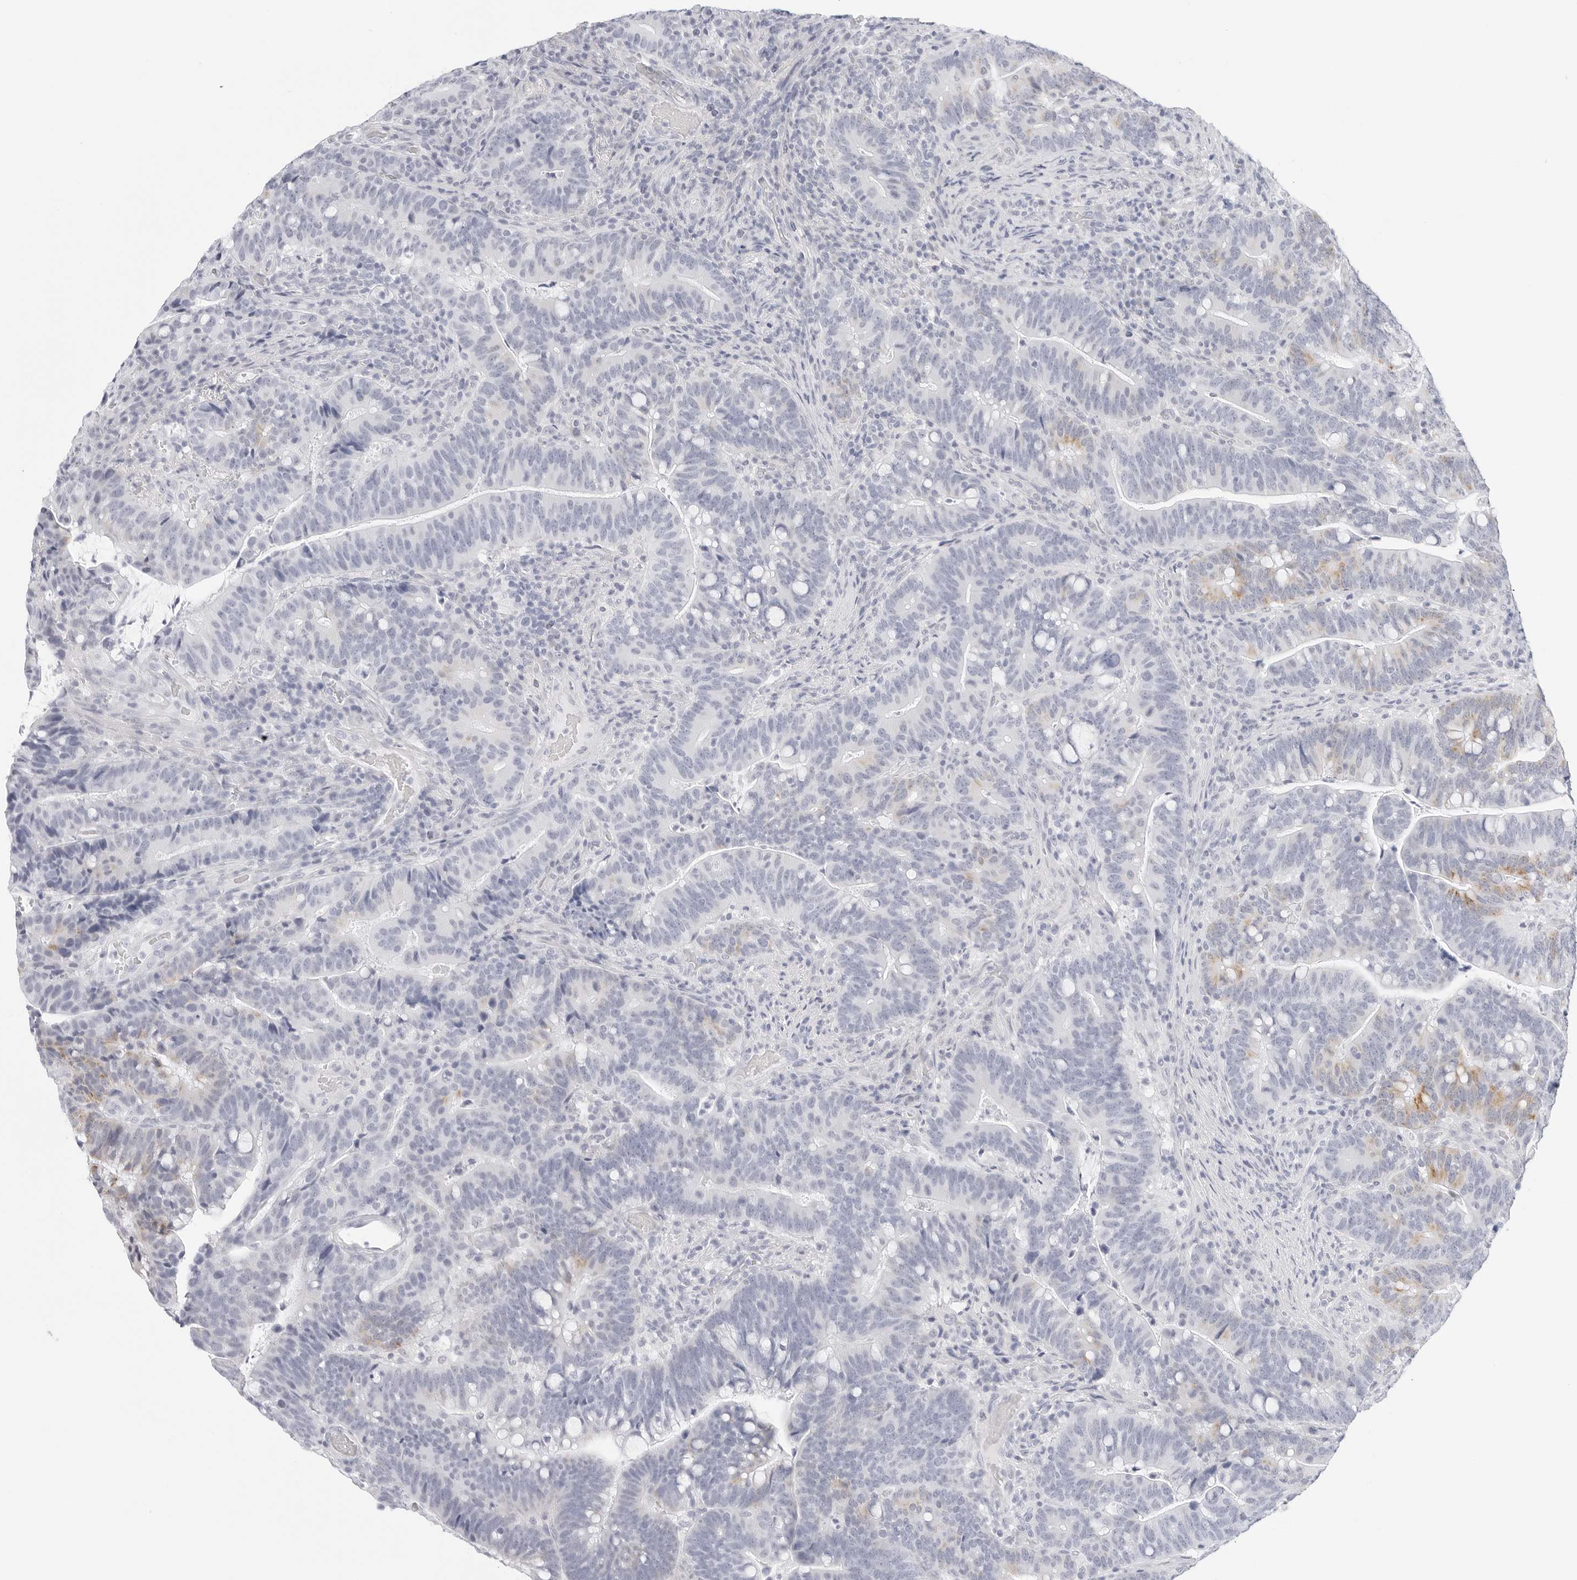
{"staining": {"intensity": "moderate", "quantity": "<25%", "location": "cytoplasmic/membranous"}, "tissue": "colorectal cancer", "cell_type": "Tumor cells", "image_type": "cancer", "snomed": [{"axis": "morphology", "description": "Adenocarcinoma, NOS"}, {"axis": "topography", "description": "Colon"}], "caption": "Colorectal cancer was stained to show a protein in brown. There is low levels of moderate cytoplasmic/membranous positivity in approximately <25% of tumor cells.", "gene": "HMGCS2", "patient": {"sex": "female", "age": 66}}